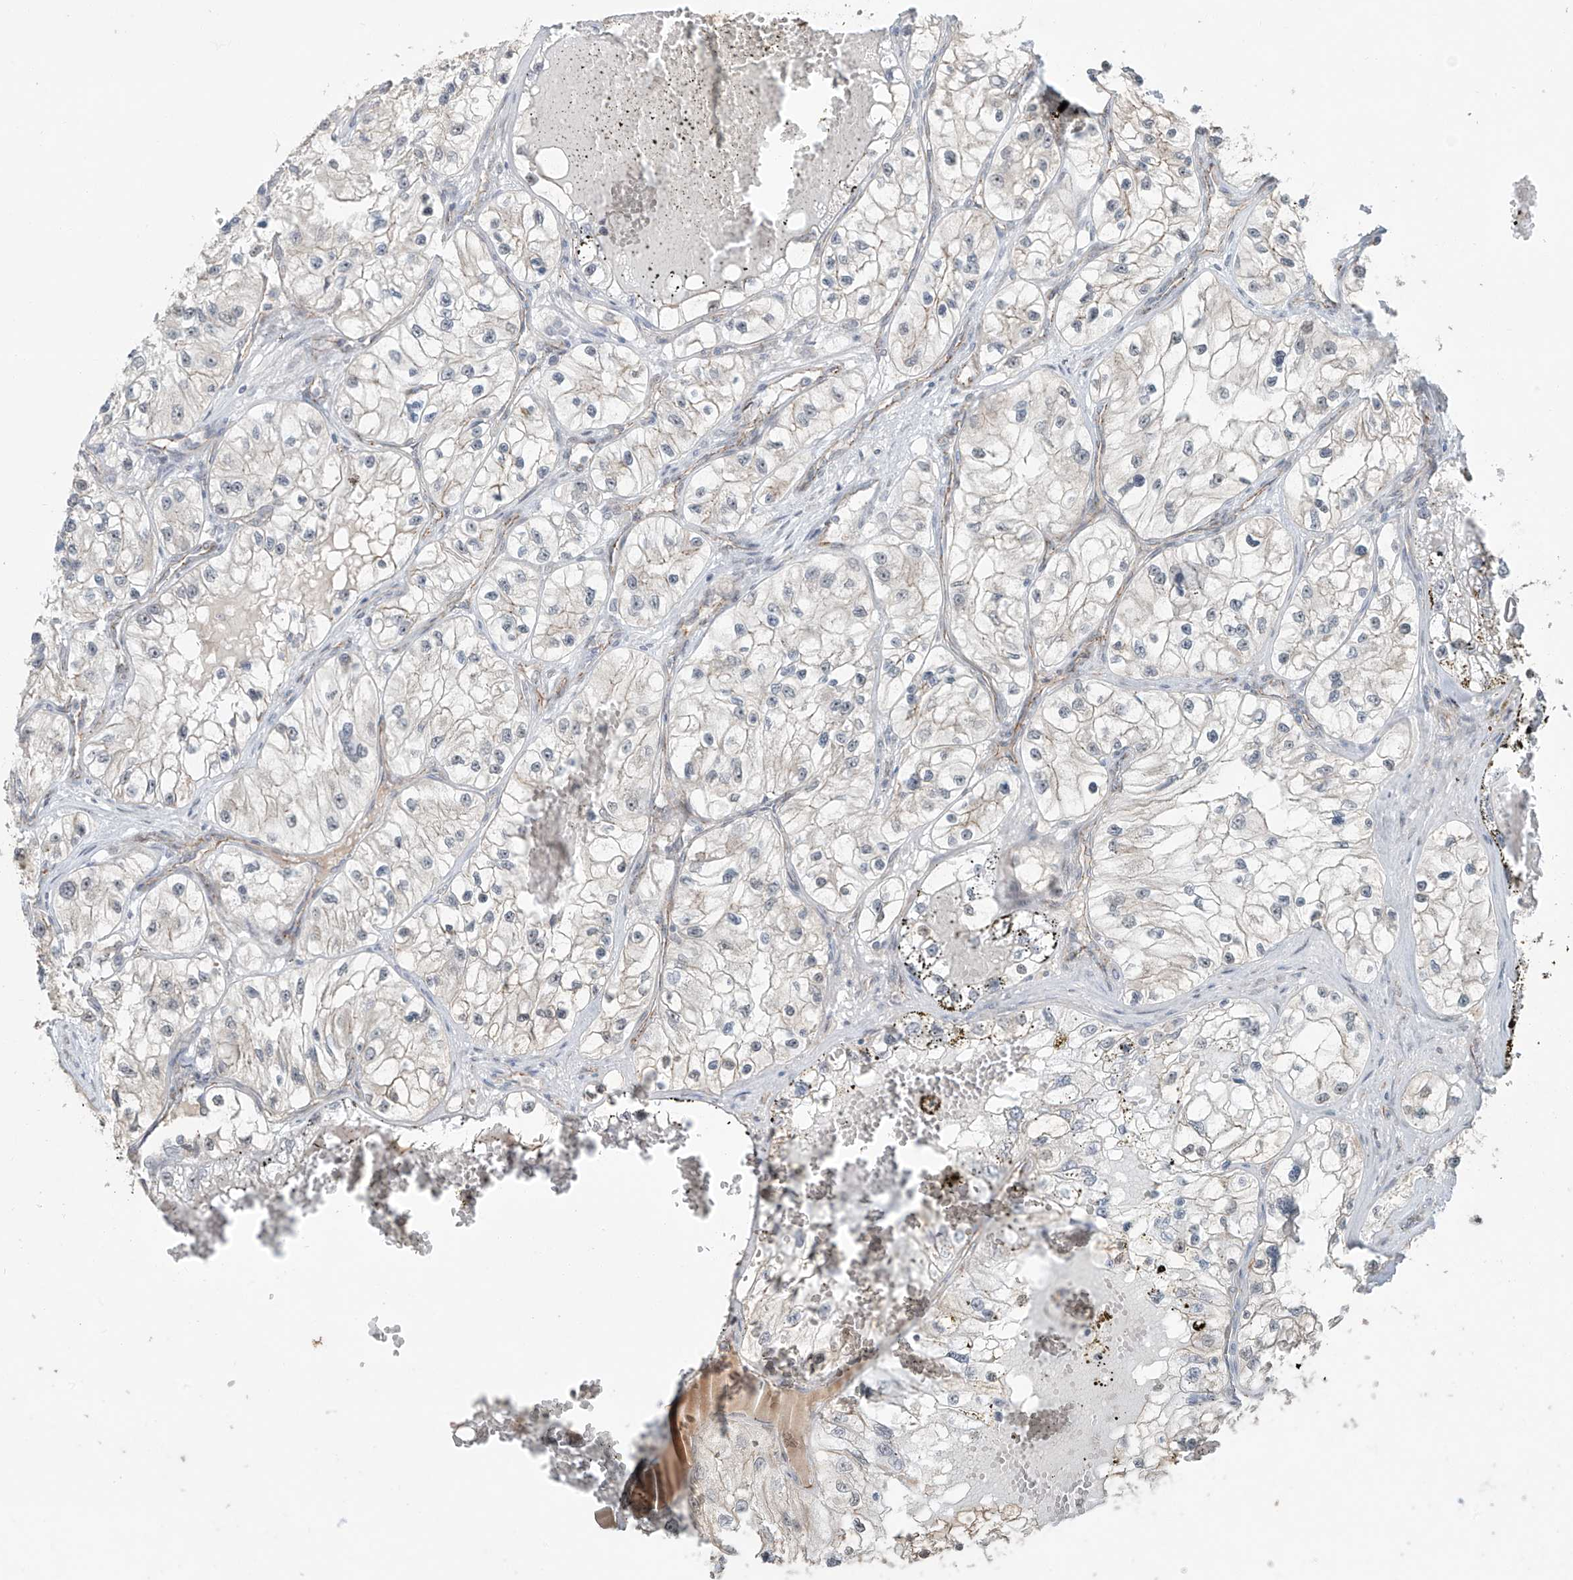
{"staining": {"intensity": "weak", "quantity": "<25%", "location": "cytoplasmic/membranous"}, "tissue": "renal cancer", "cell_type": "Tumor cells", "image_type": "cancer", "snomed": [{"axis": "morphology", "description": "Adenocarcinoma, NOS"}, {"axis": "topography", "description": "Kidney"}], "caption": "An image of human renal cancer (adenocarcinoma) is negative for staining in tumor cells. (IHC, brightfield microscopy, high magnification).", "gene": "ZNF16", "patient": {"sex": "female", "age": 57}}